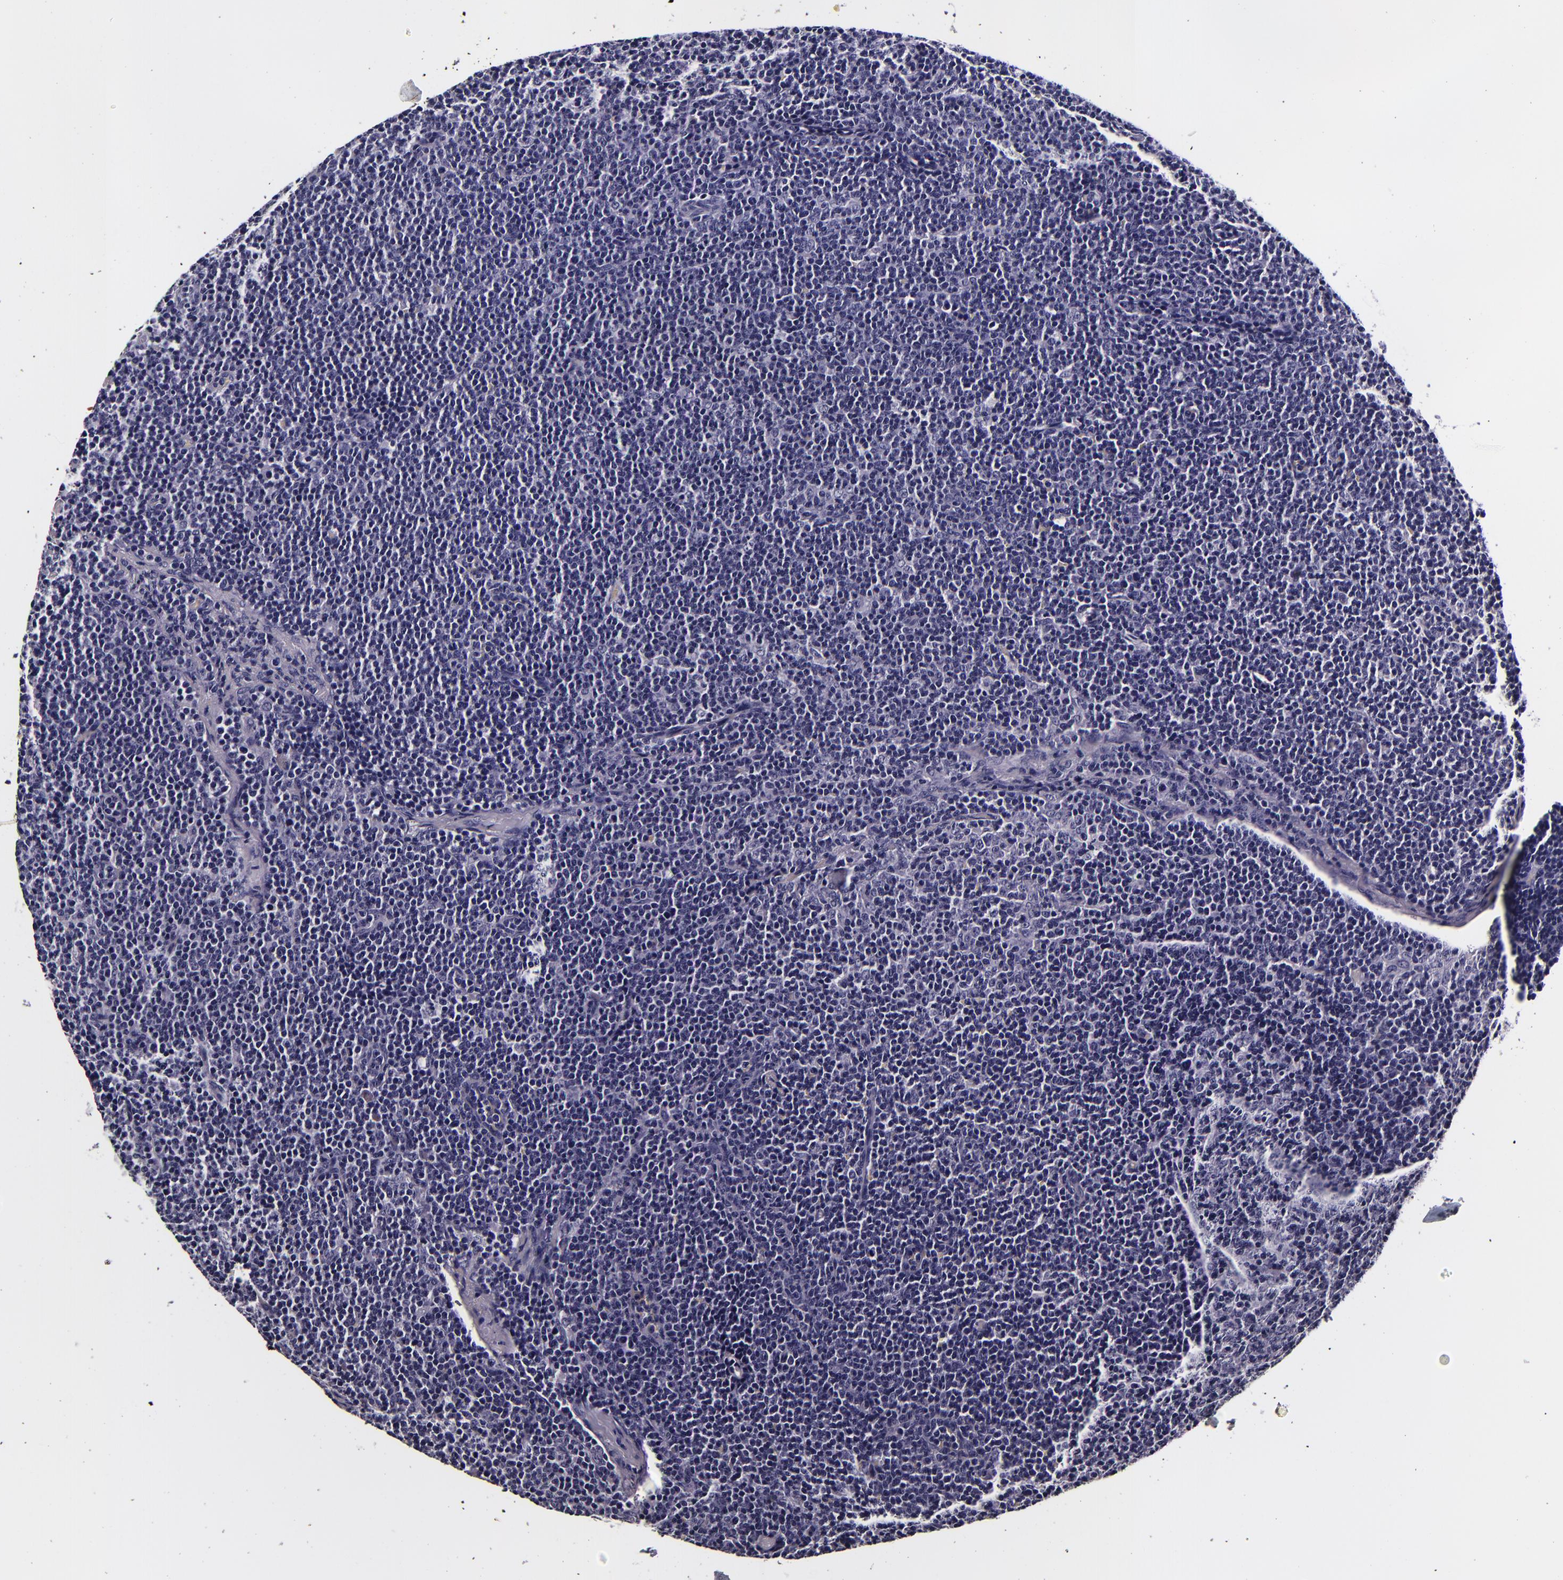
{"staining": {"intensity": "negative", "quantity": "none", "location": "none"}, "tissue": "lymphoma", "cell_type": "Tumor cells", "image_type": "cancer", "snomed": [{"axis": "morphology", "description": "Malignant lymphoma, non-Hodgkin's type, High grade"}, {"axis": "topography", "description": "Lymph node"}], "caption": "Immunohistochemistry of human high-grade malignant lymphoma, non-Hodgkin's type exhibits no positivity in tumor cells.", "gene": "FBN1", "patient": {"sex": "female", "age": 58}}